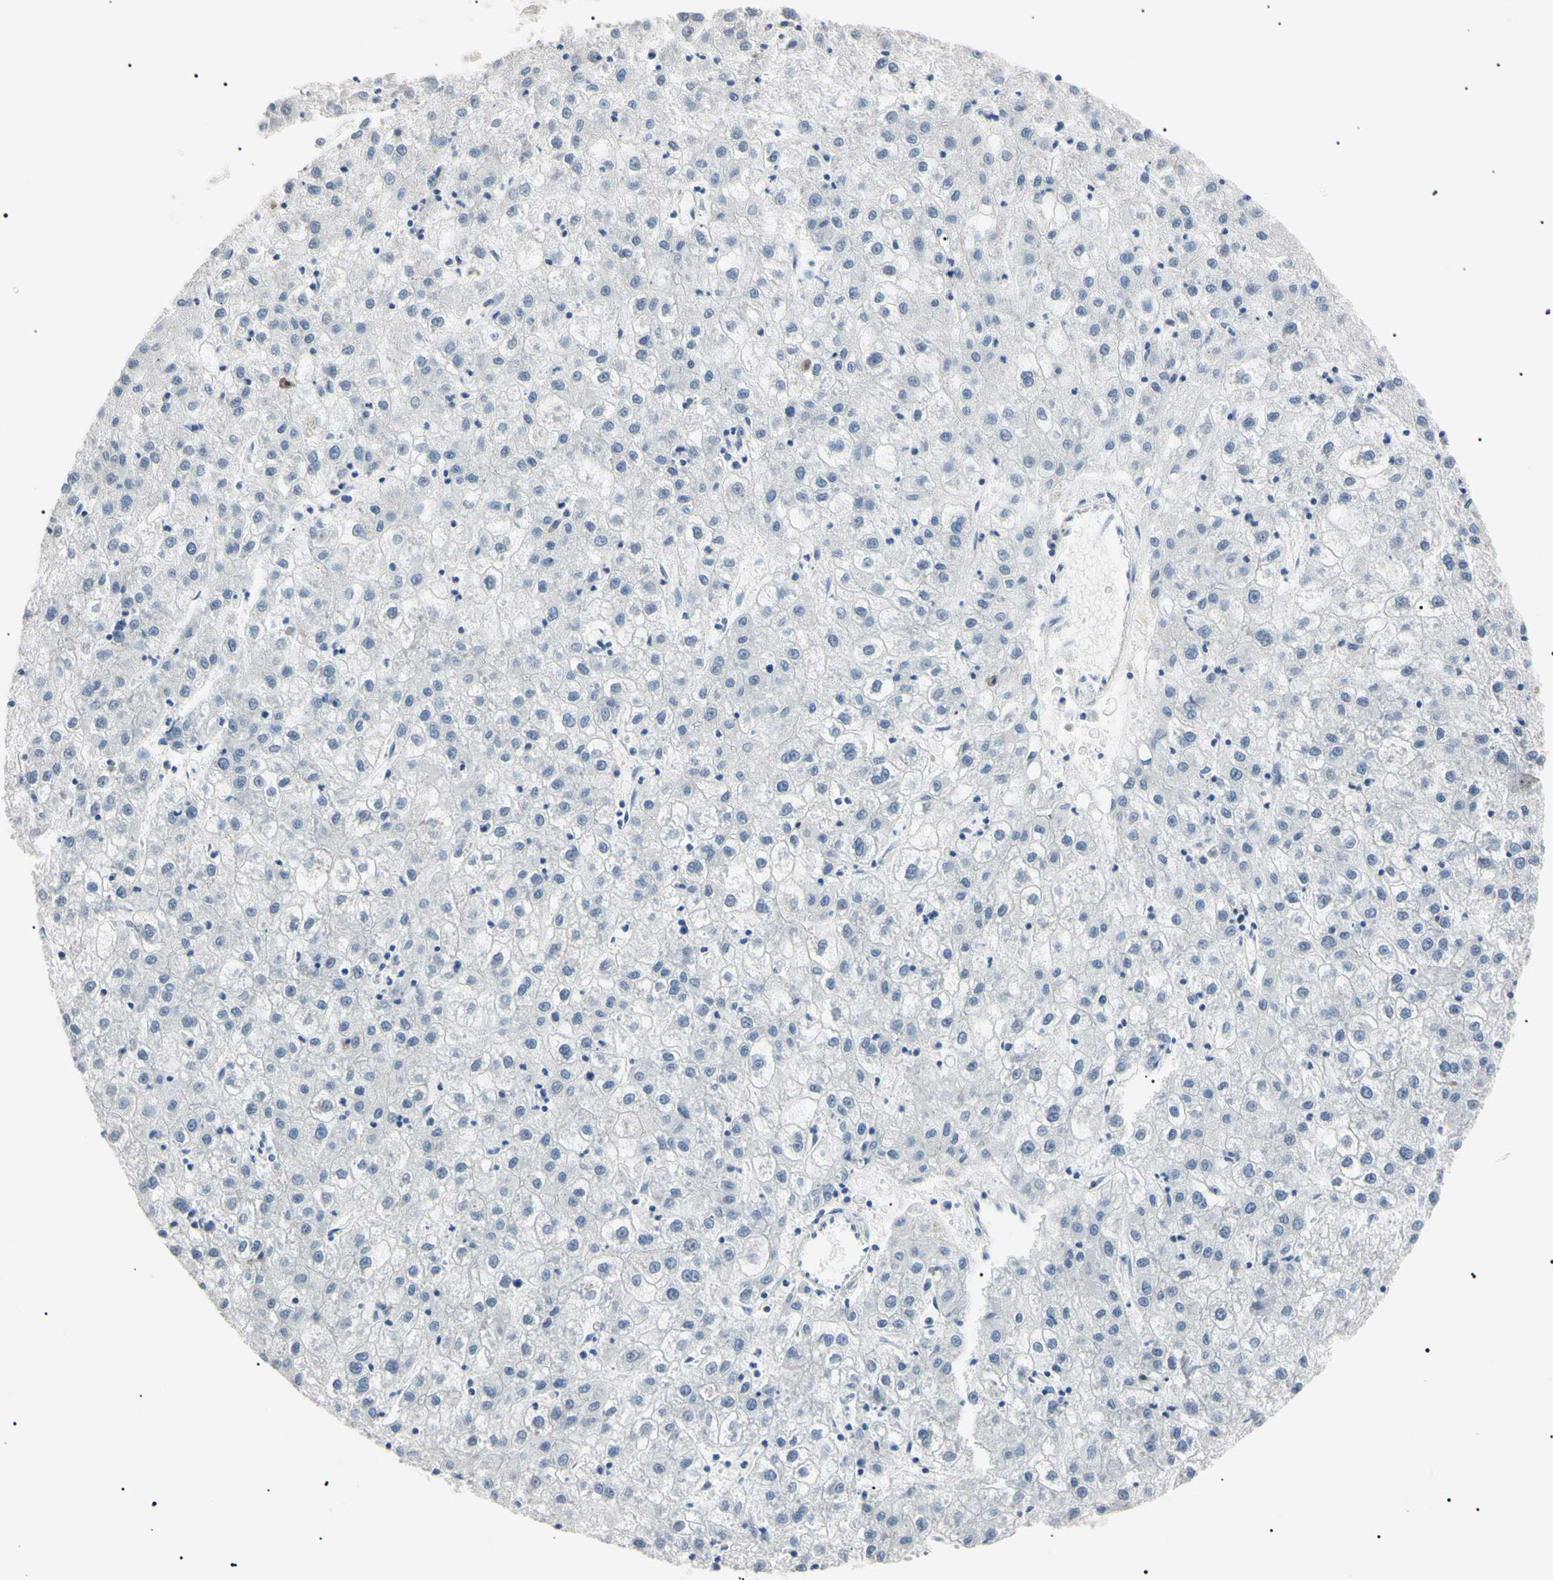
{"staining": {"intensity": "negative", "quantity": "none", "location": "none"}, "tissue": "liver cancer", "cell_type": "Tumor cells", "image_type": "cancer", "snomed": [{"axis": "morphology", "description": "Carcinoma, Hepatocellular, NOS"}, {"axis": "topography", "description": "Liver"}], "caption": "The immunohistochemistry image has no significant positivity in tumor cells of liver hepatocellular carcinoma tissue.", "gene": "CGB3", "patient": {"sex": "male", "age": 72}}